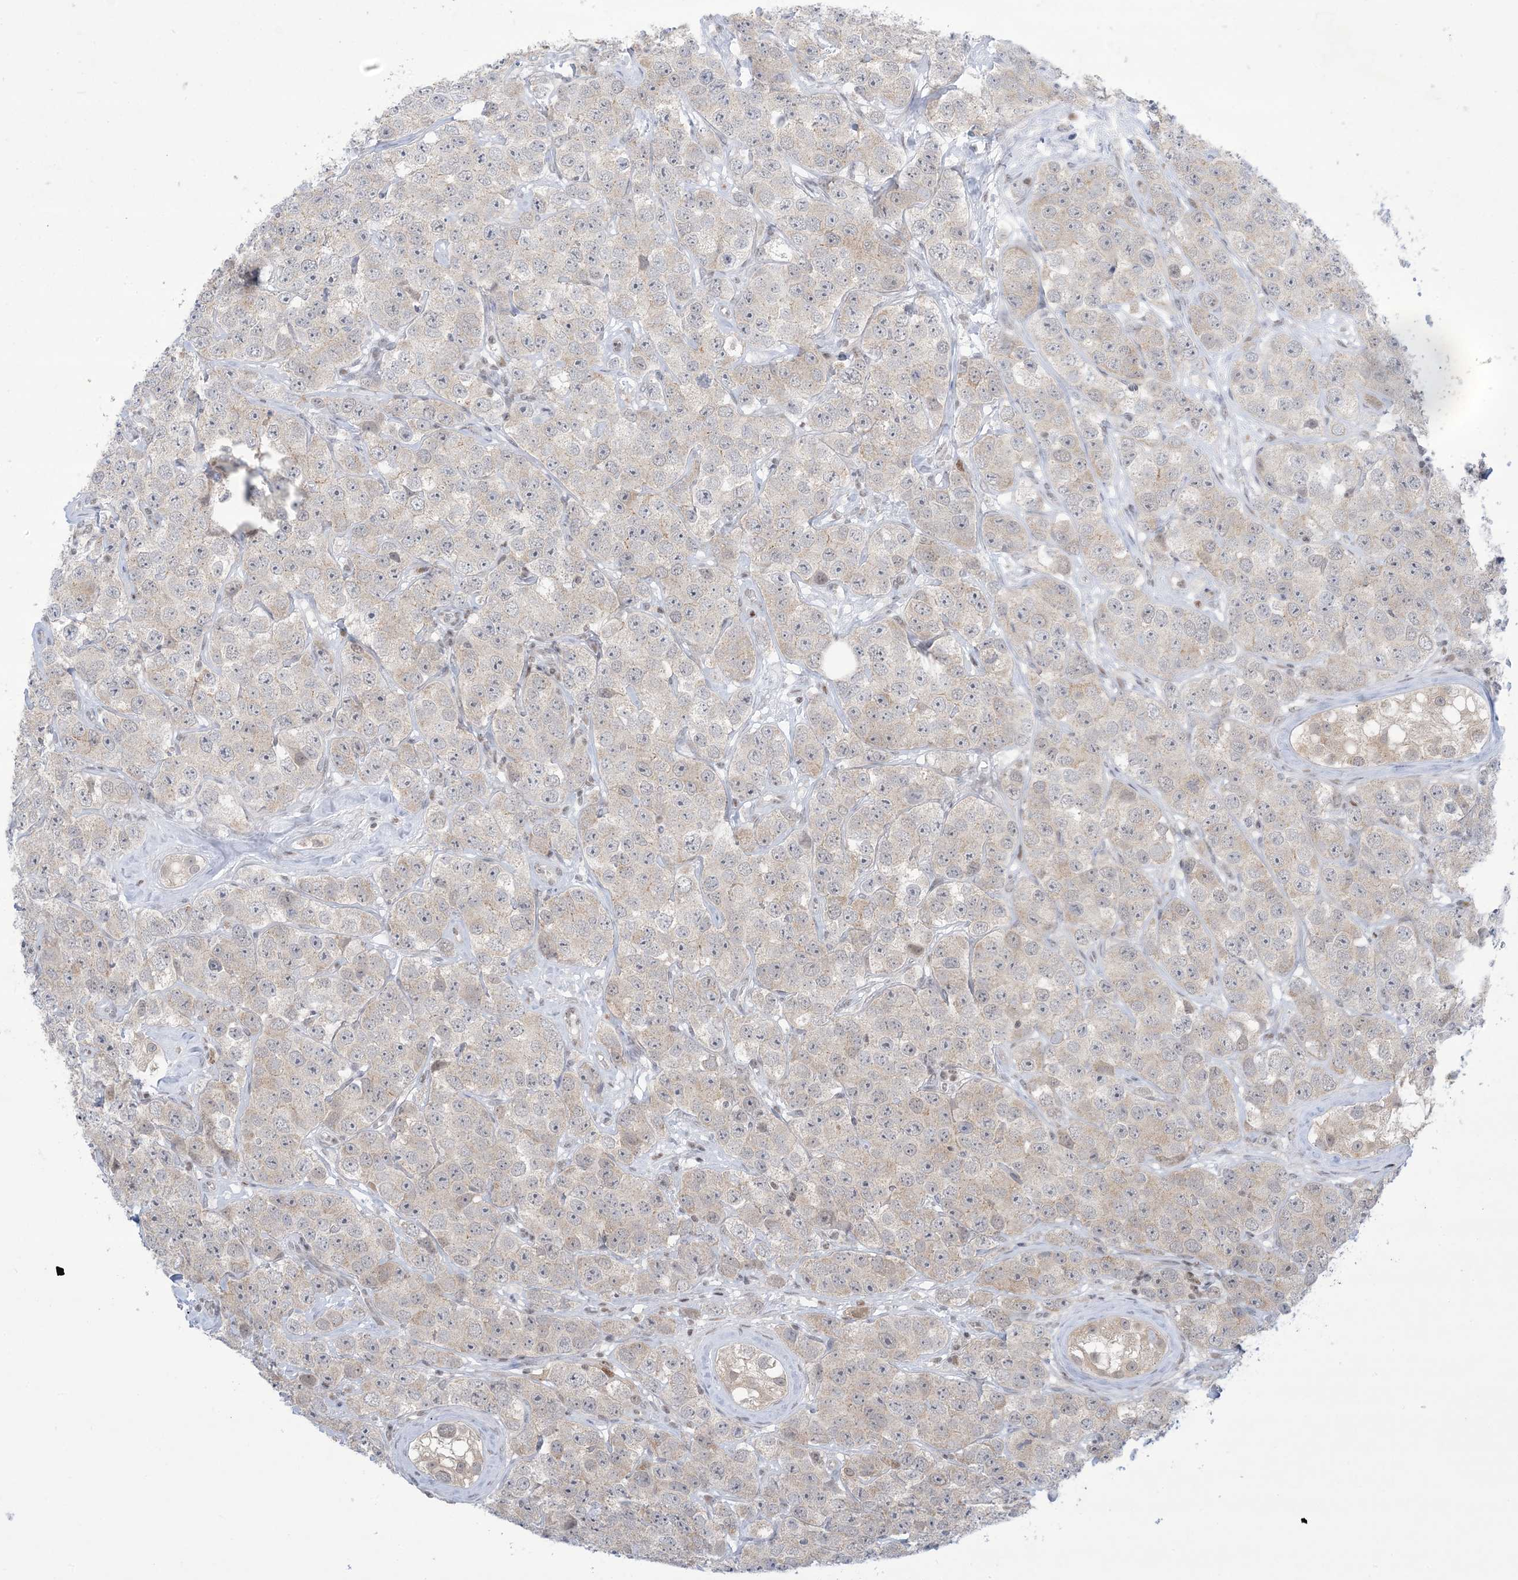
{"staining": {"intensity": "negative", "quantity": "none", "location": "none"}, "tissue": "testis cancer", "cell_type": "Tumor cells", "image_type": "cancer", "snomed": [{"axis": "morphology", "description": "Seminoma, NOS"}, {"axis": "topography", "description": "Testis"}], "caption": "Immunohistochemistry of seminoma (testis) demonstrates no positivity in tumor cells. Nuclei are stained in blue.", "gene": "TFPT", "patient": {"sex": "male", "age": 28}}